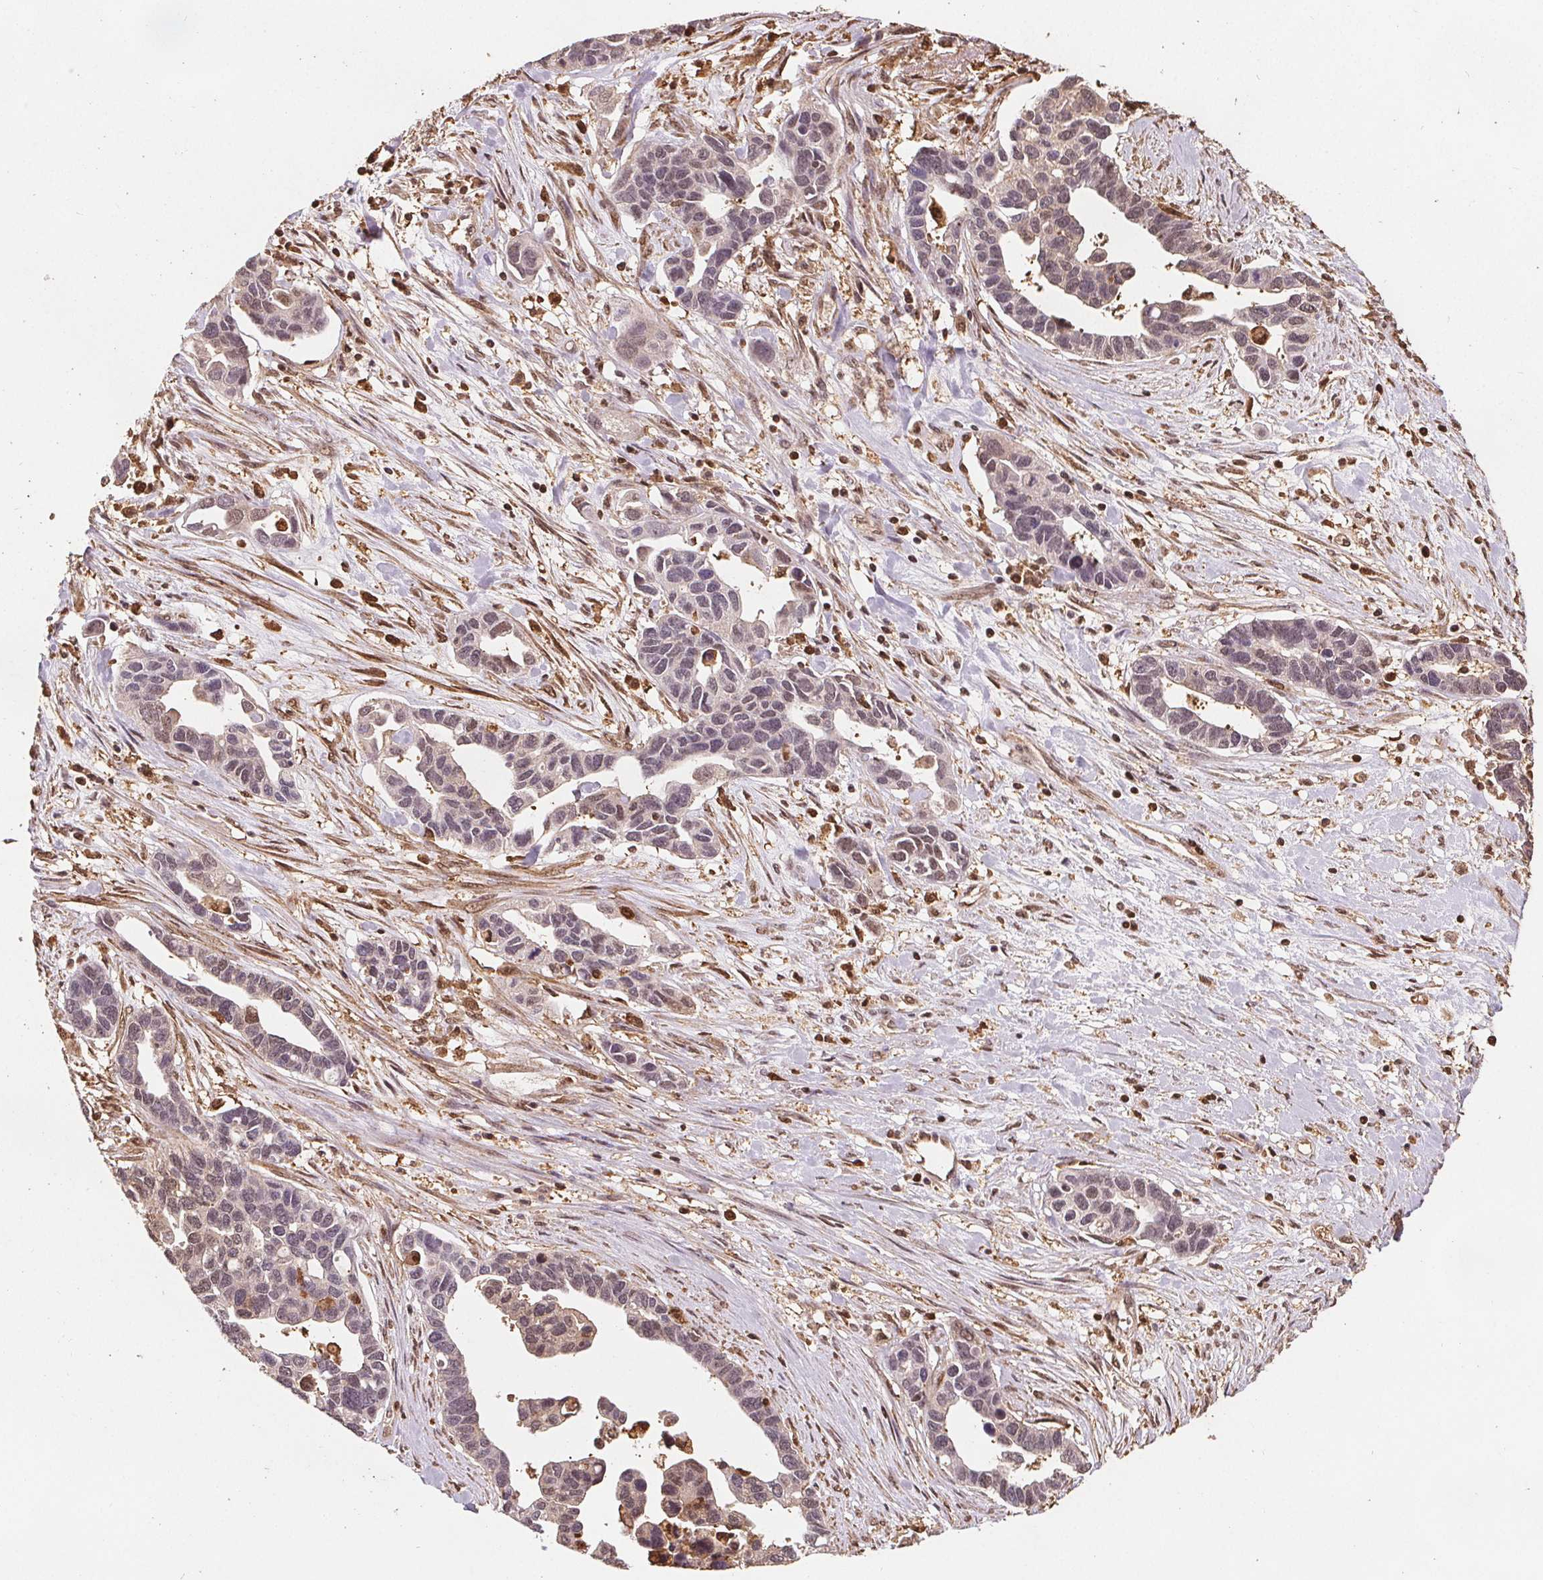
{"staining": {"intensity": "weak", "quantity": "25%-75%", "location": "cytoplasmic/membranous,nuclear"}, "tissue": "ovarian cancer", "cell_type": "Tumor cells", "image_type": "cancer", "snomed": [{"axis": "morphology", "description": "Cystadenocarcinoma, serous, NOS"}, {"axis": "topography", "description": "Ovary"}], "caption": "Ovarian cancer (serous cystadenocarcinoma) stained with immunohistochemistry (IHC) exhibits weak cytoplasmic/membranous and nuclear expression in about 25%-75% of tumor cells. (DAB (3,3'-diaminobenzidine) IHC, brown staining for protein, blue staining for nuclei).", "gene": "ENO1", "patient": {"sex": "female", "age": 54}}